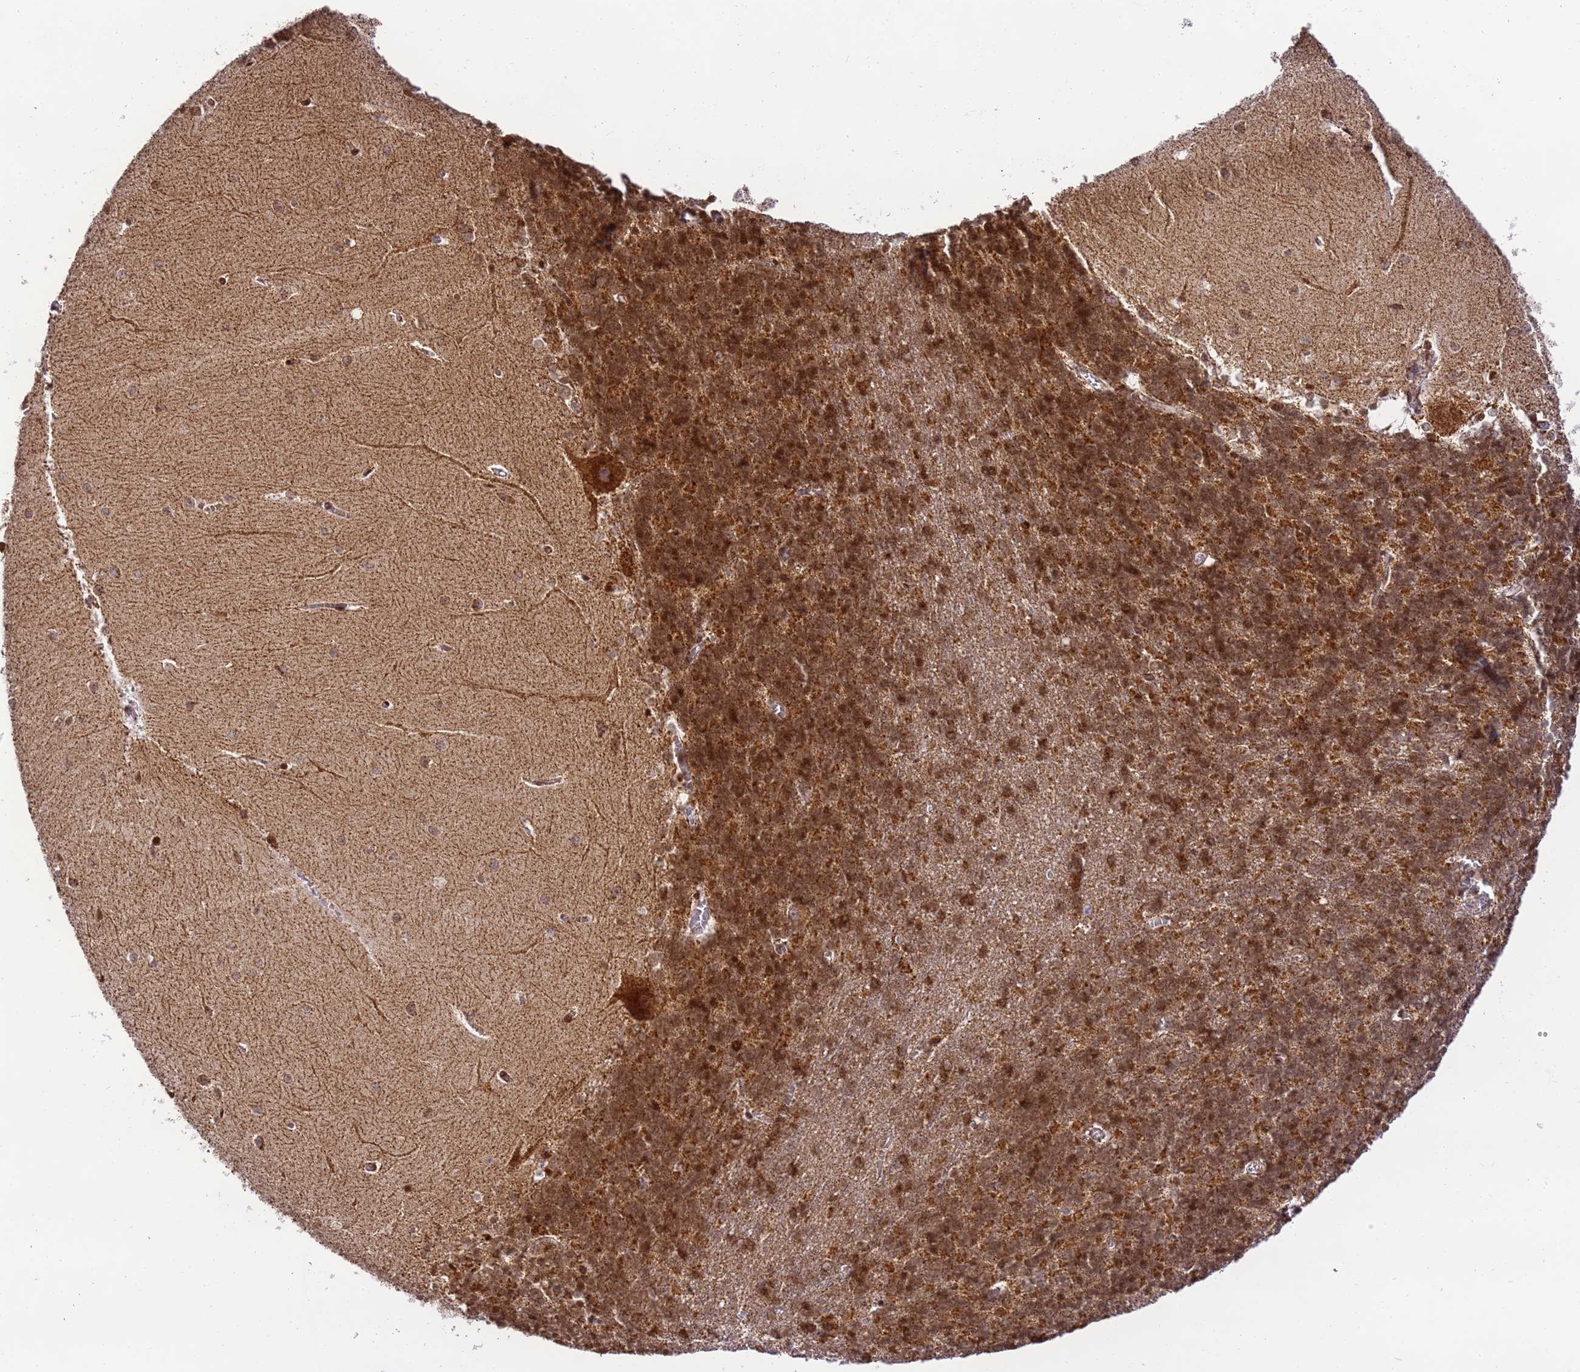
{"staining": {"intensity": "strong", "quantity": ">75%", "location": "nuclear"}, "tissue": "cerebellum", "cell_type": "Cells in granular layer", "image_type": "normal", "snomed": [{"axis": "morphology", "description": "Normal tissue, NOS"}, {"axis": "topography", "description": "Cerebellum"}], "caption": "Cells in granular layer display strong nuclear positivity in approximately >75% of cells in normal cerebellum. Immunohistochemistry (ihc) stains the protein in brown and the nuclei are stained blue.", "gene": "HSPE1", "patient": {"sex": "male", "age": 37}}